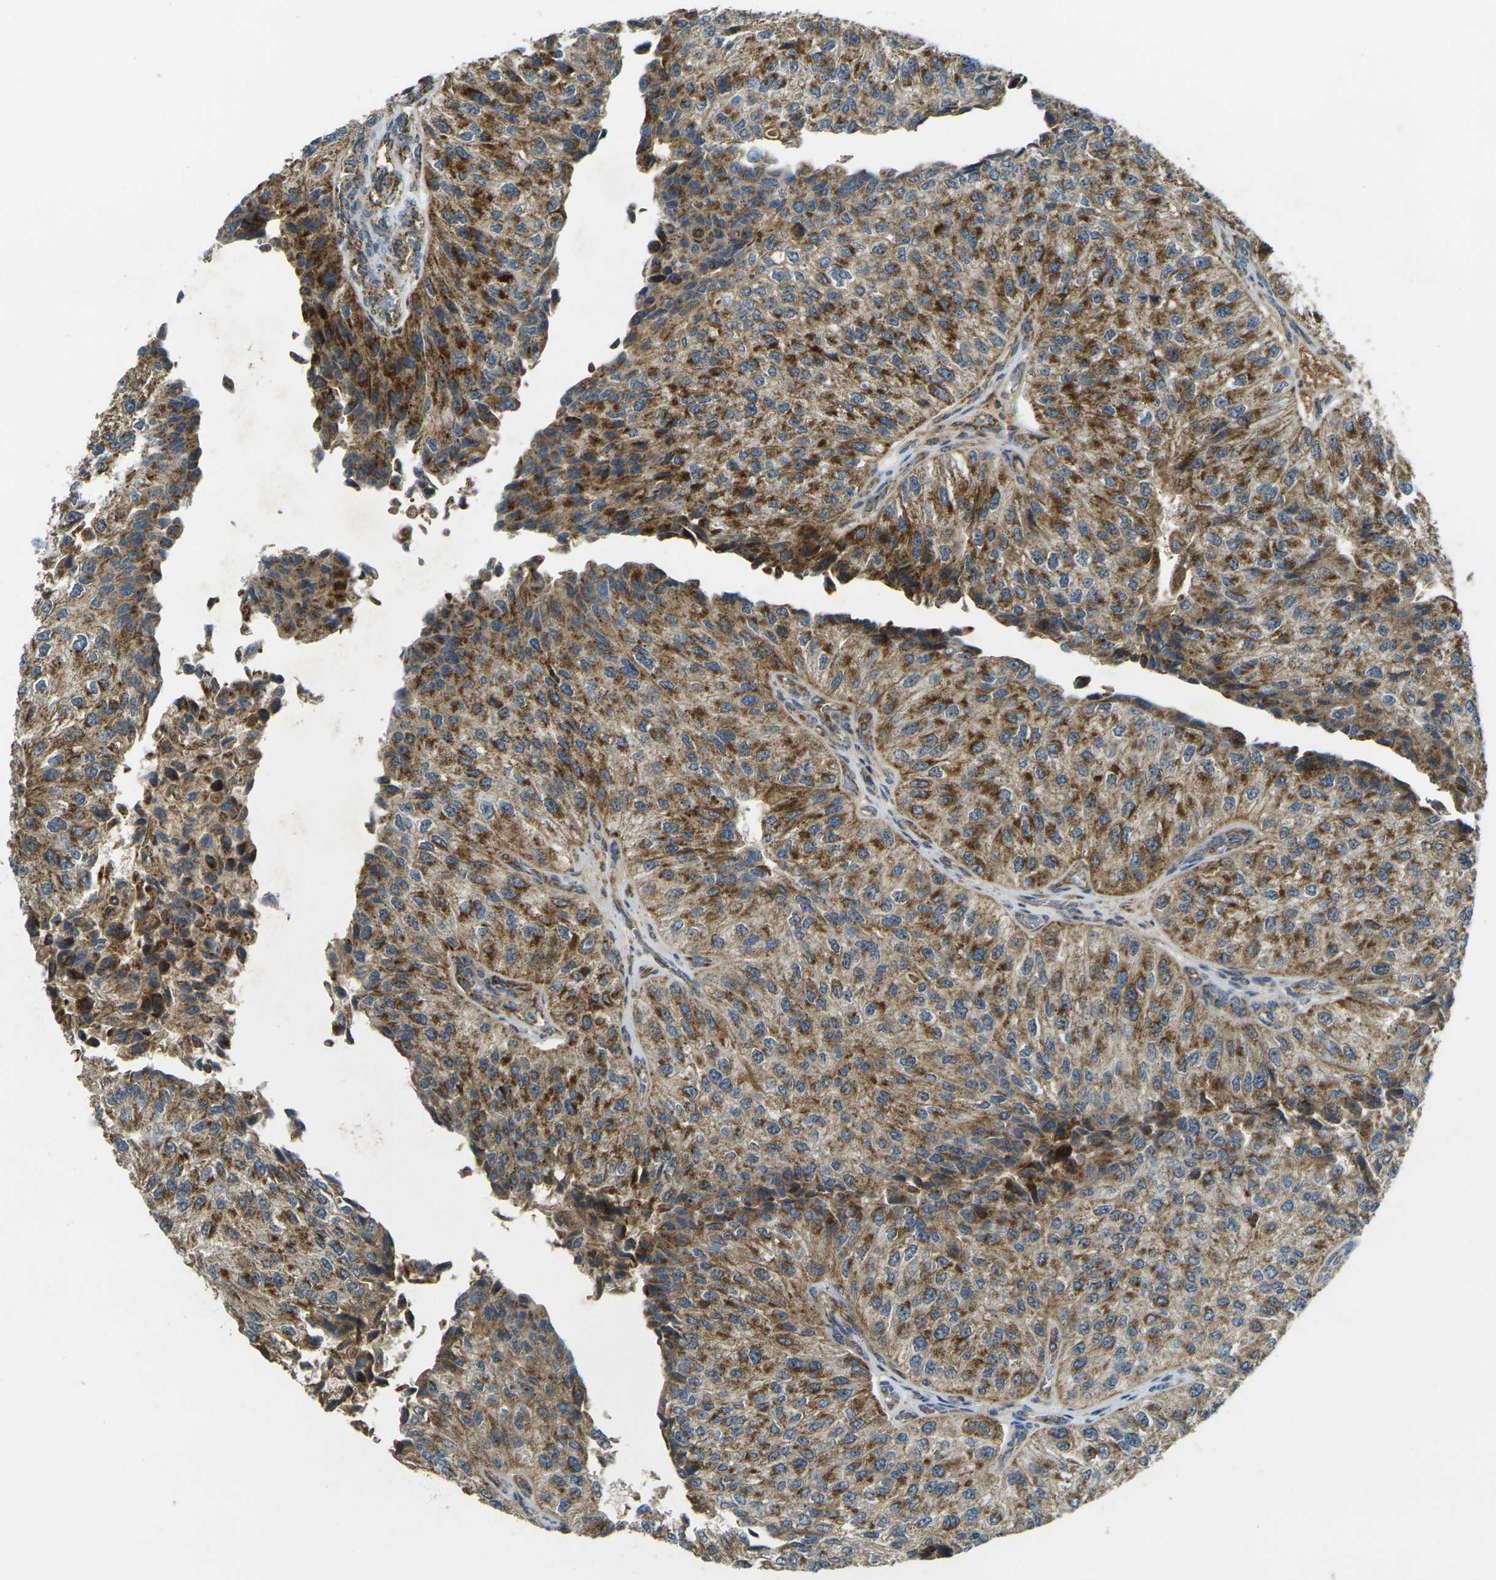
{"staining": {"intensity": "moderate", "quantity": ">75%", "location": "cytoplasmic/membranous"}, "tissue": "urothelial cancer", "cell_type": "Tumor cells", "image_type": "cancer", "snomed": [{"axis": "morphology", "description": "Urothelial carcinoma, High grade"}, {"axis": "topography", "description": "Kidney"}, {"axis": "topography", "description": "Urinary bladder"}], "caption": "Moderate cytoplasmic/membranous expression for a protein is seen in about >75% of tumor cells of high-grade urothelial carcinoma using immunohistochemistry.", "gene": "IGF1R", "patient": {"sex": "male", "age": 77}}